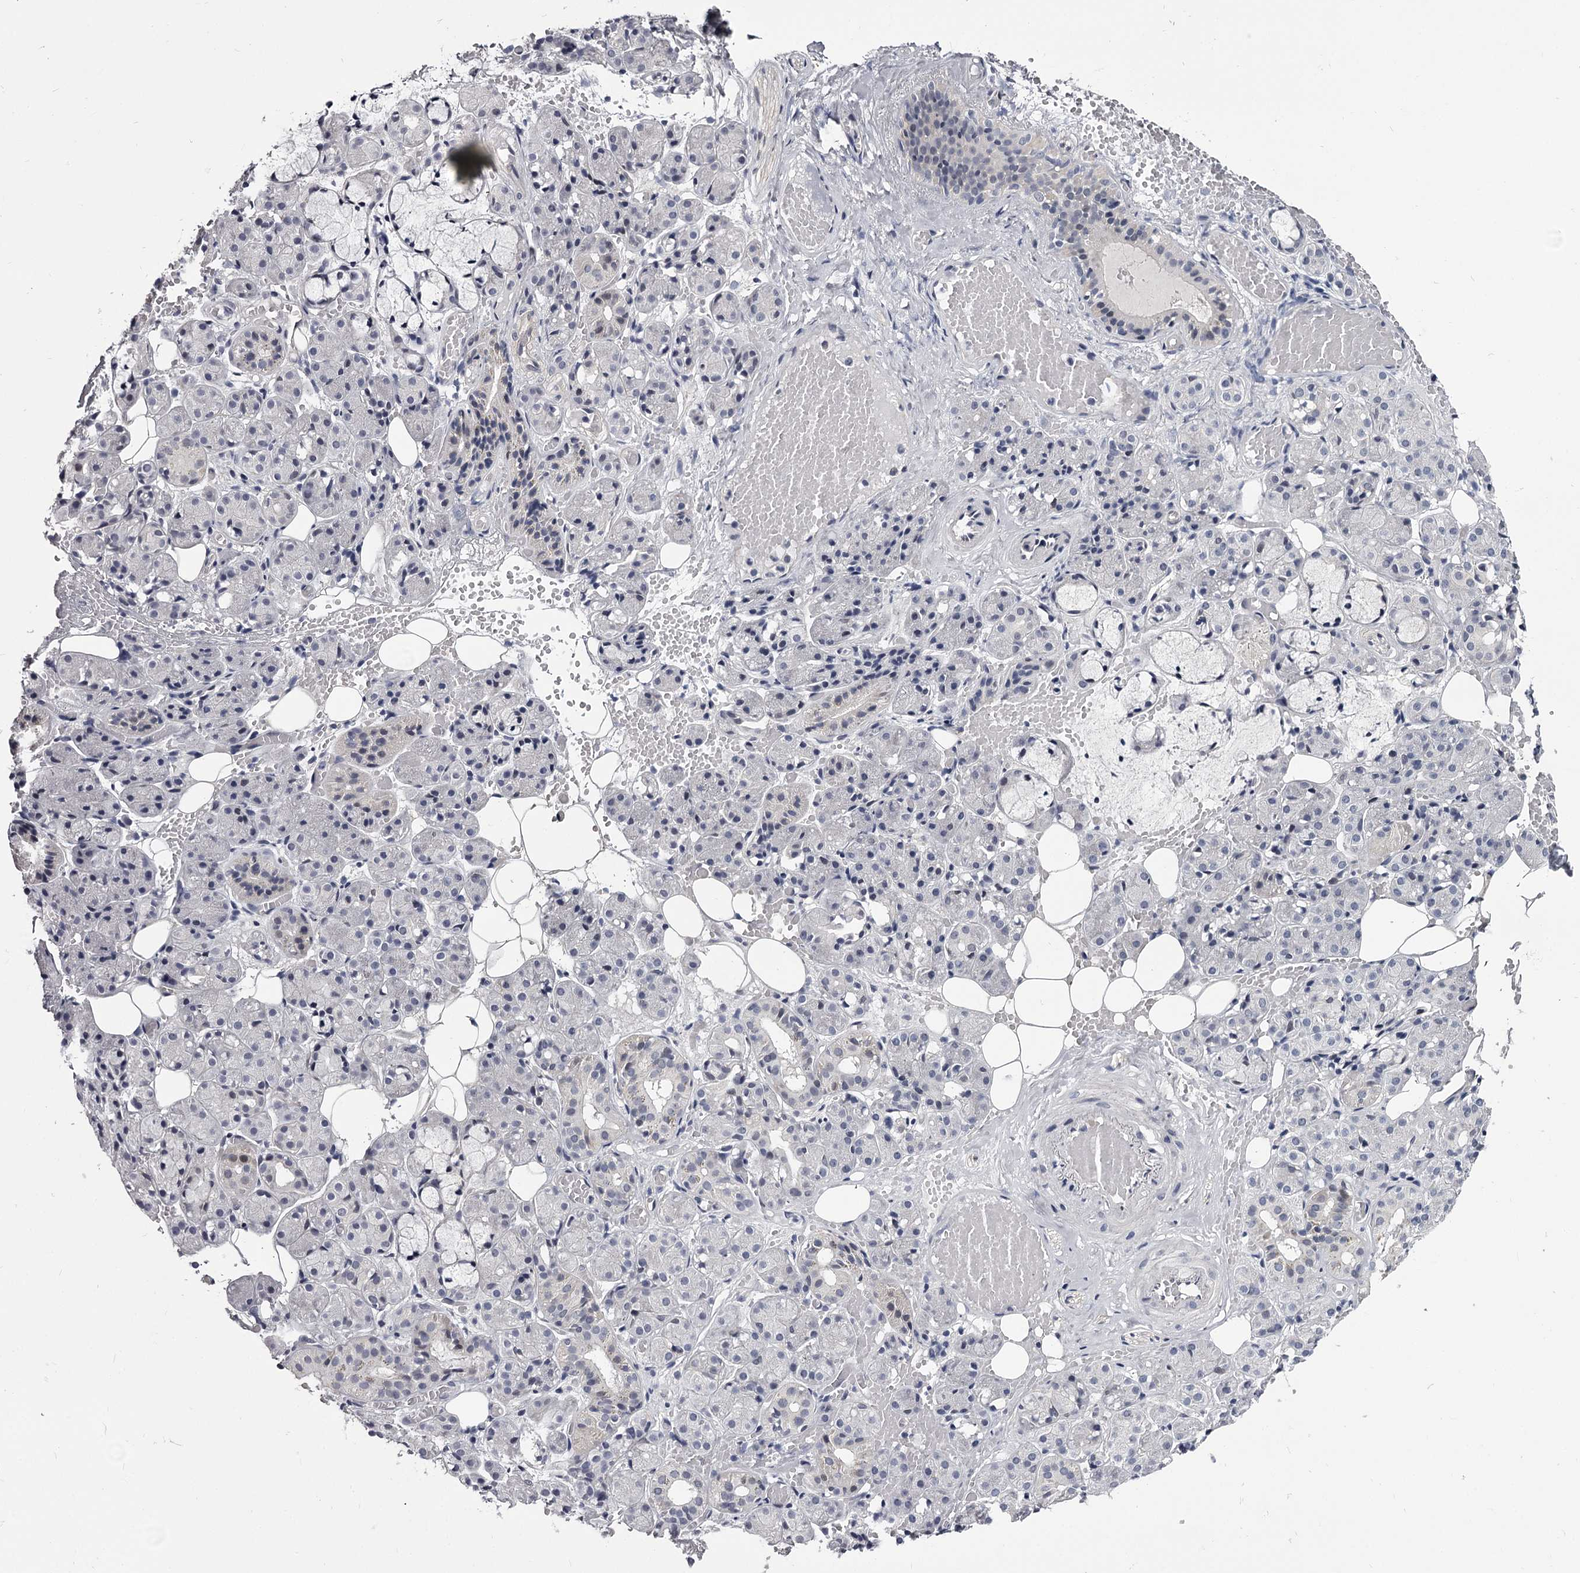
{"staining": {"intensity": "negative", "quantity": "none", "location": "none"}, "tissue": "salivary gland", "cell_type": "Glandular cells", "image_type": "normal", "snomed": [{"axis": "morphology", "description": "Normal tissue, NOS"}, {"axis": "topography", "description": "Salivary gland"}], "caption": "A histopathology image of salivary gland stained for a protein exhibits no brown staining in glandular cells.", "gene": "OVOL2", "patient": {"sex": "male", "age": 63}}